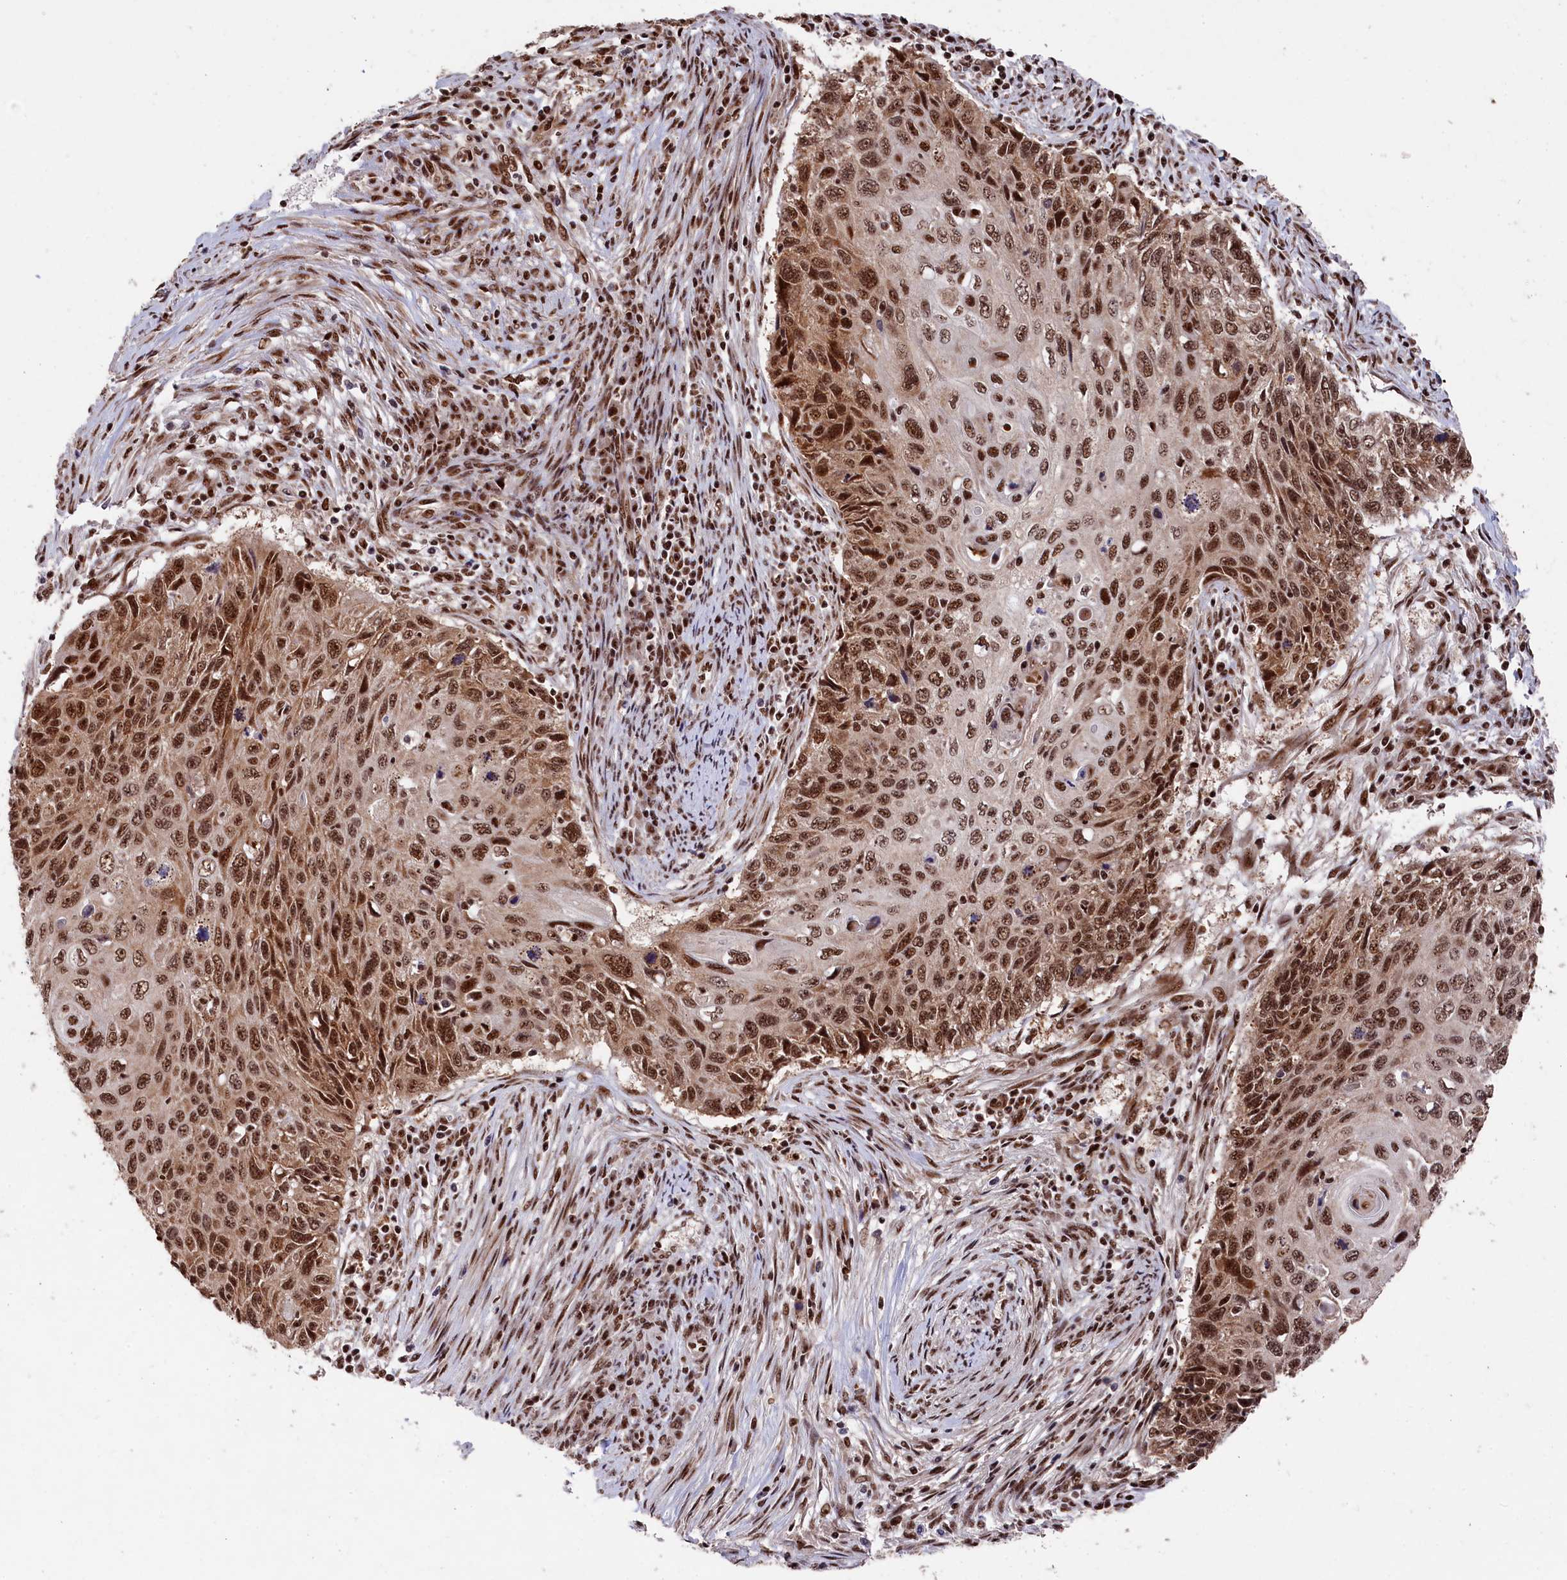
{"staining": {"intensity": "moderate", "quantity": ">75%", "location": "nuclear"}, "tissue": "cervical cancer", "cell_type": "Tumor cells", "image_type": "cancer", "snomed": [{"axis": "morphology", "description": "Squamous cell carcinoma, NOS"}, {"axis": "topography", "description": "Cervix"}], "caption": "About >75% of tumor cells in cervical cancer (squamous cell carcinoma) demonstrate moderate nuclear protein positivity as visualized by brown immunohistochemical staining.", "gene": "PRPF31", "patient": {"sex": "female", "age": 70}}